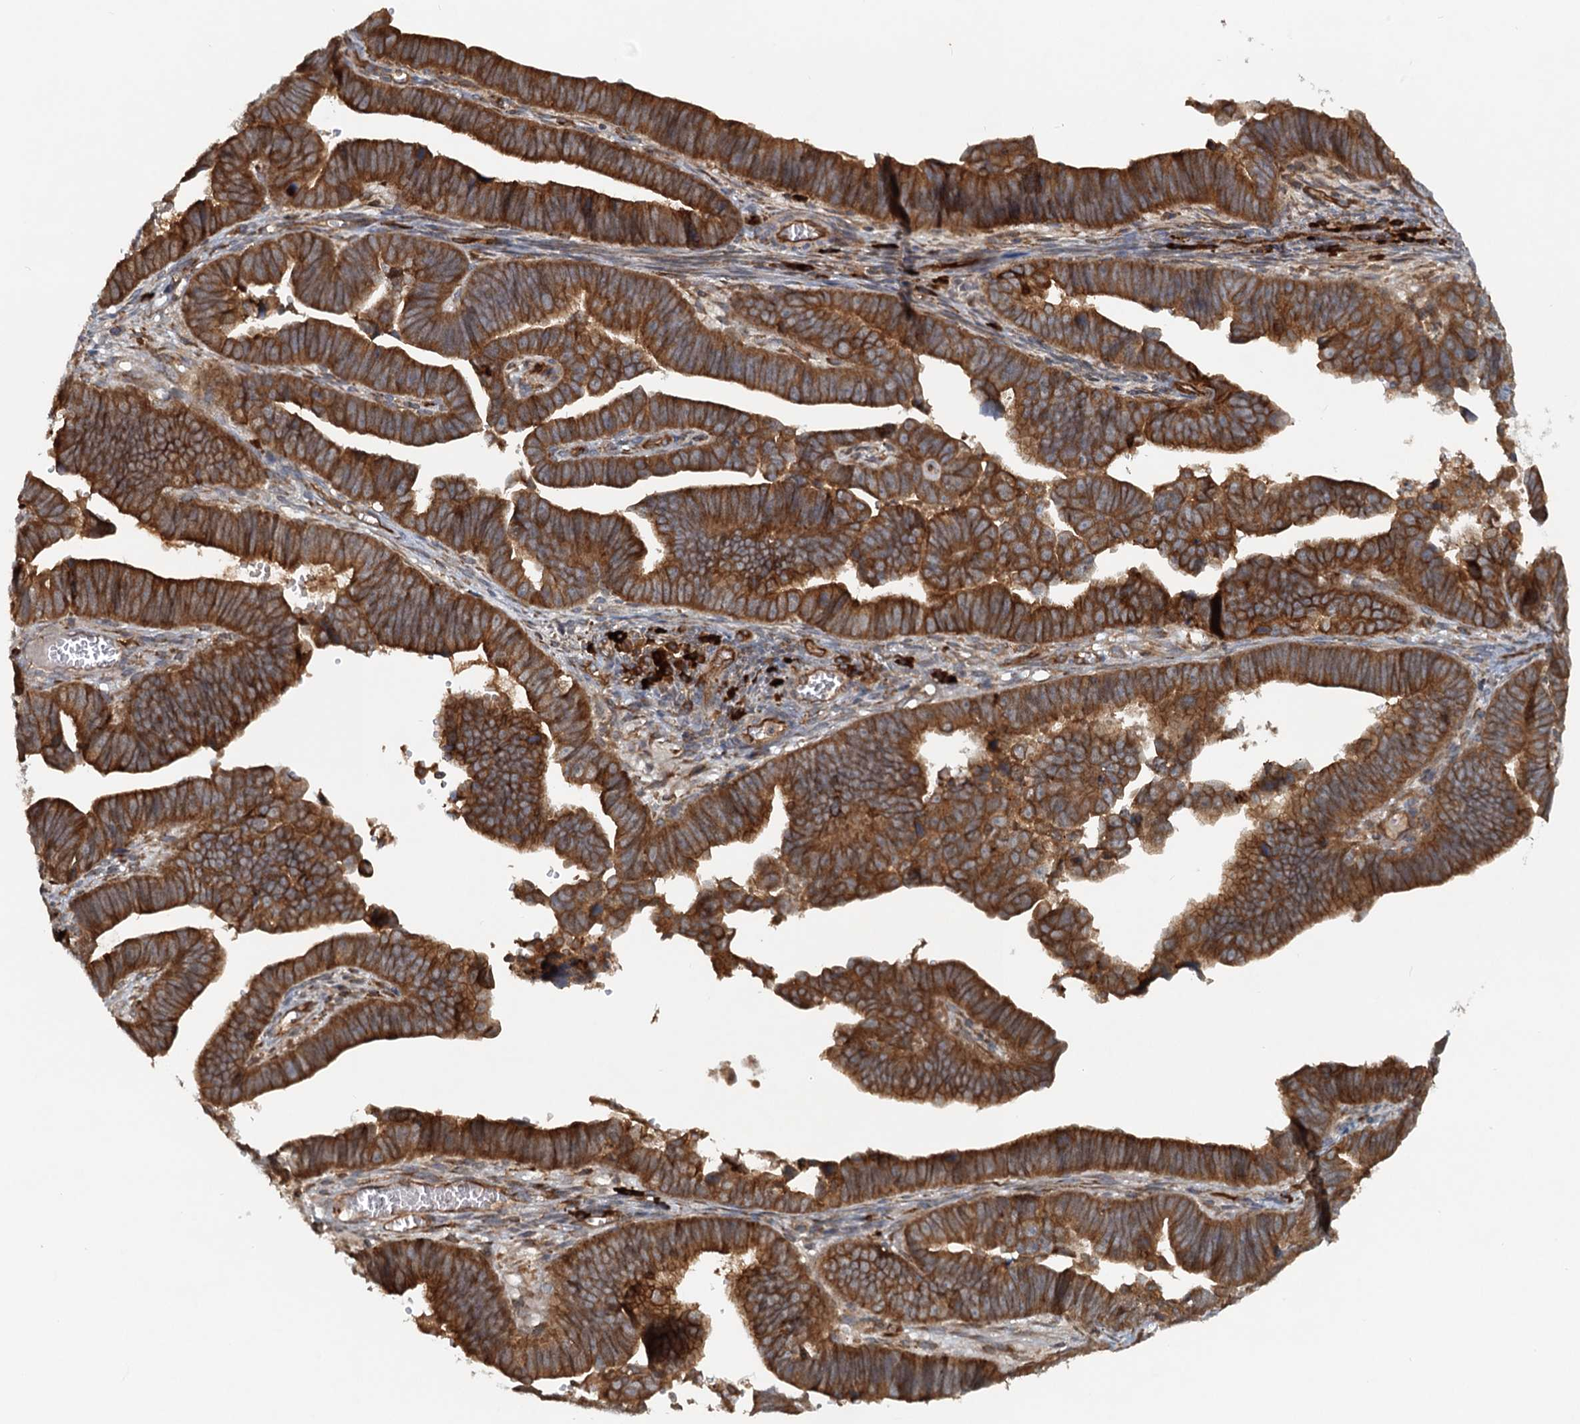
{"staining": {"intensity": "strong", "quantity": ">75%", "location": "cytoplasmic/membranous"}, "tissue": "endometrial cancer", "cell_type": "Tumor cells", "image_type": "cancer", "snomed": [{"axis": "morphology", "description": "Adenocarcinoma, NOS"}, {"axis": "topography", "description": "Endometrium"}], "caption": "Protein expression analysis of endometrial cancer reveals strong cytoplasmic/membranous staining in approximately >75% of tumor cells.", "gene": "NIPAL3", "patient": {"sex": "female", "age": 75}}